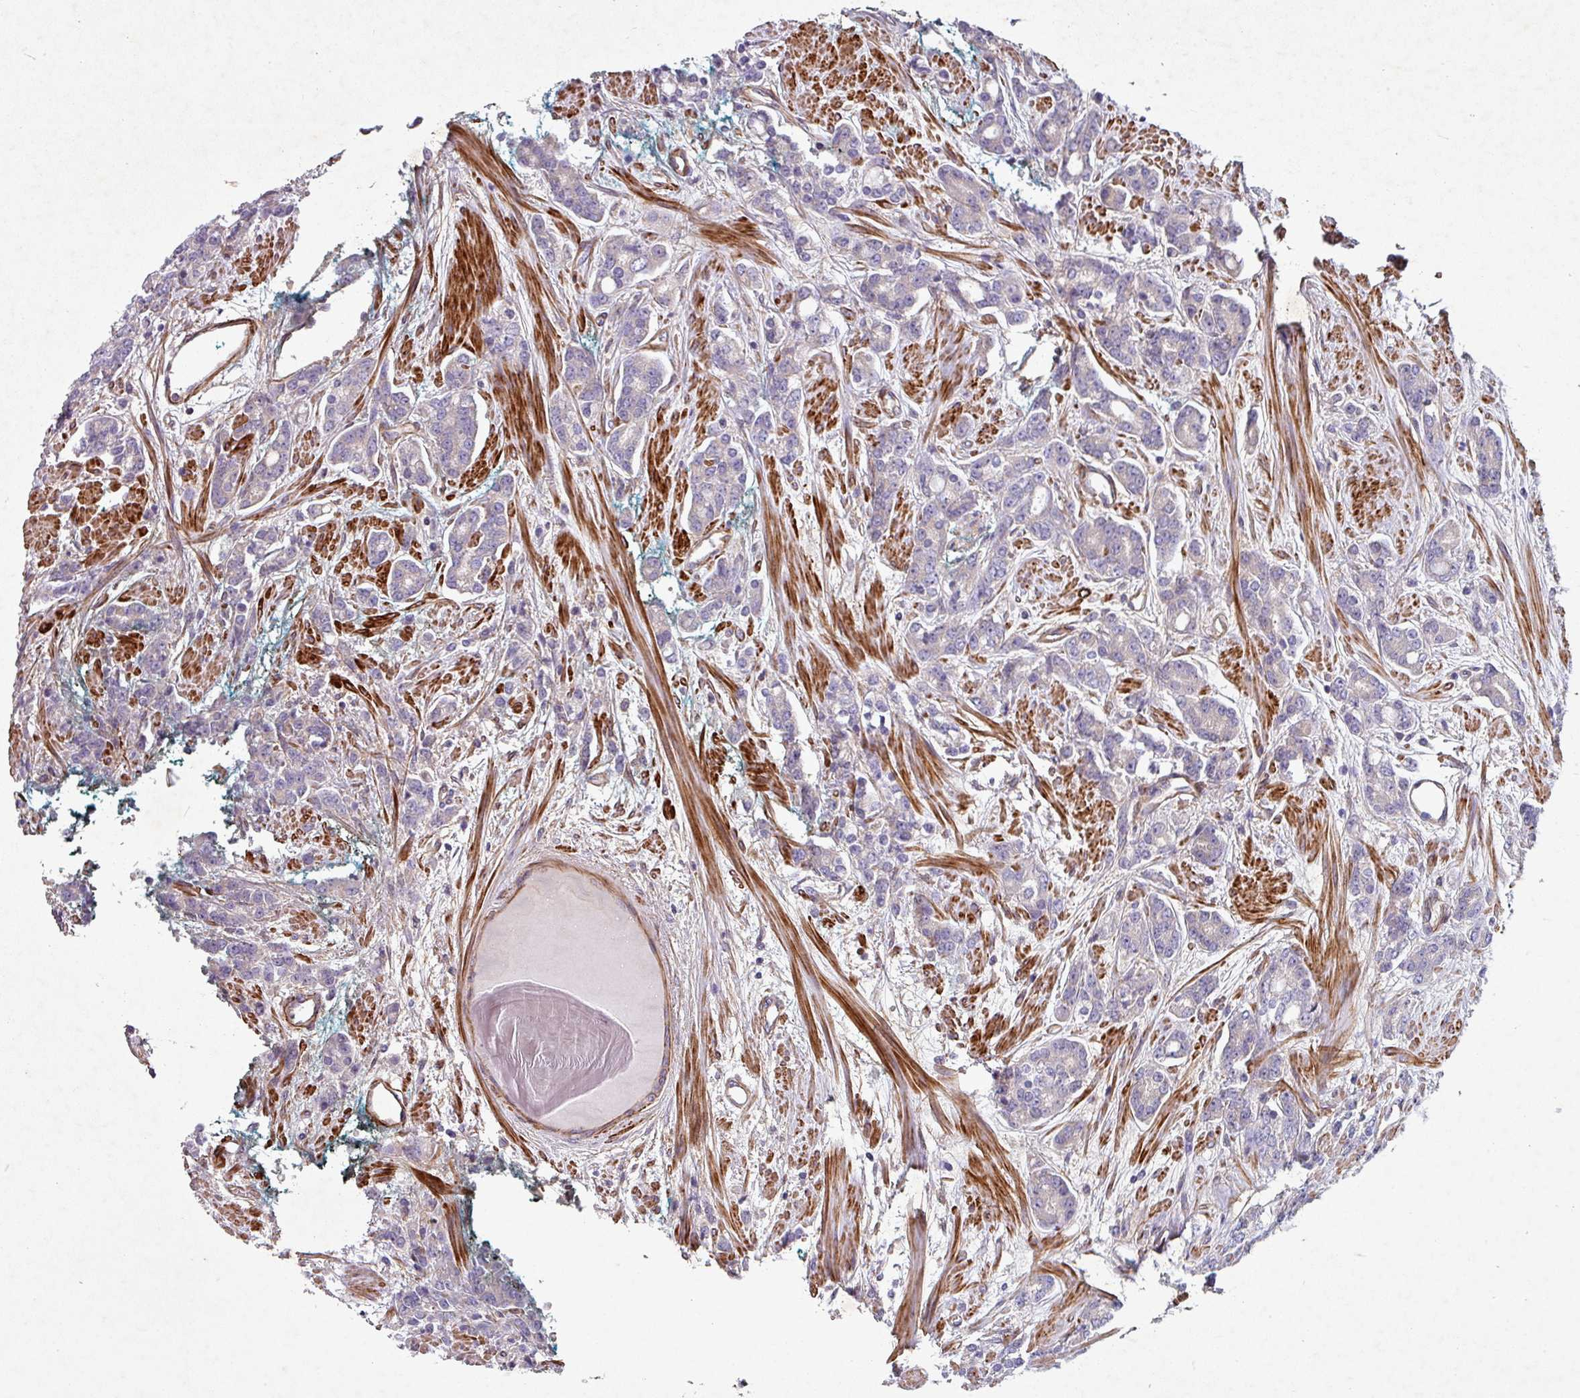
{"staining": {"intensity": "negative", "quantity": "none", "location": "none"}, "tissue": "prostate cancer", "cell_type": "Tumor cells", "image_type": "cancer", "snomed": [{"axis": "morphology", "description": "Adenocarcinoma, High grade"}, {"axis": "topography", "description": "Prostate"}], "caption": "IHC photomicrograph of prostate cancer stained for a protein (brown), which demonstrates no positivity in tumor cells.", "gene": "ATP2C2", "patient": {"sex": "male", "age": 62}}